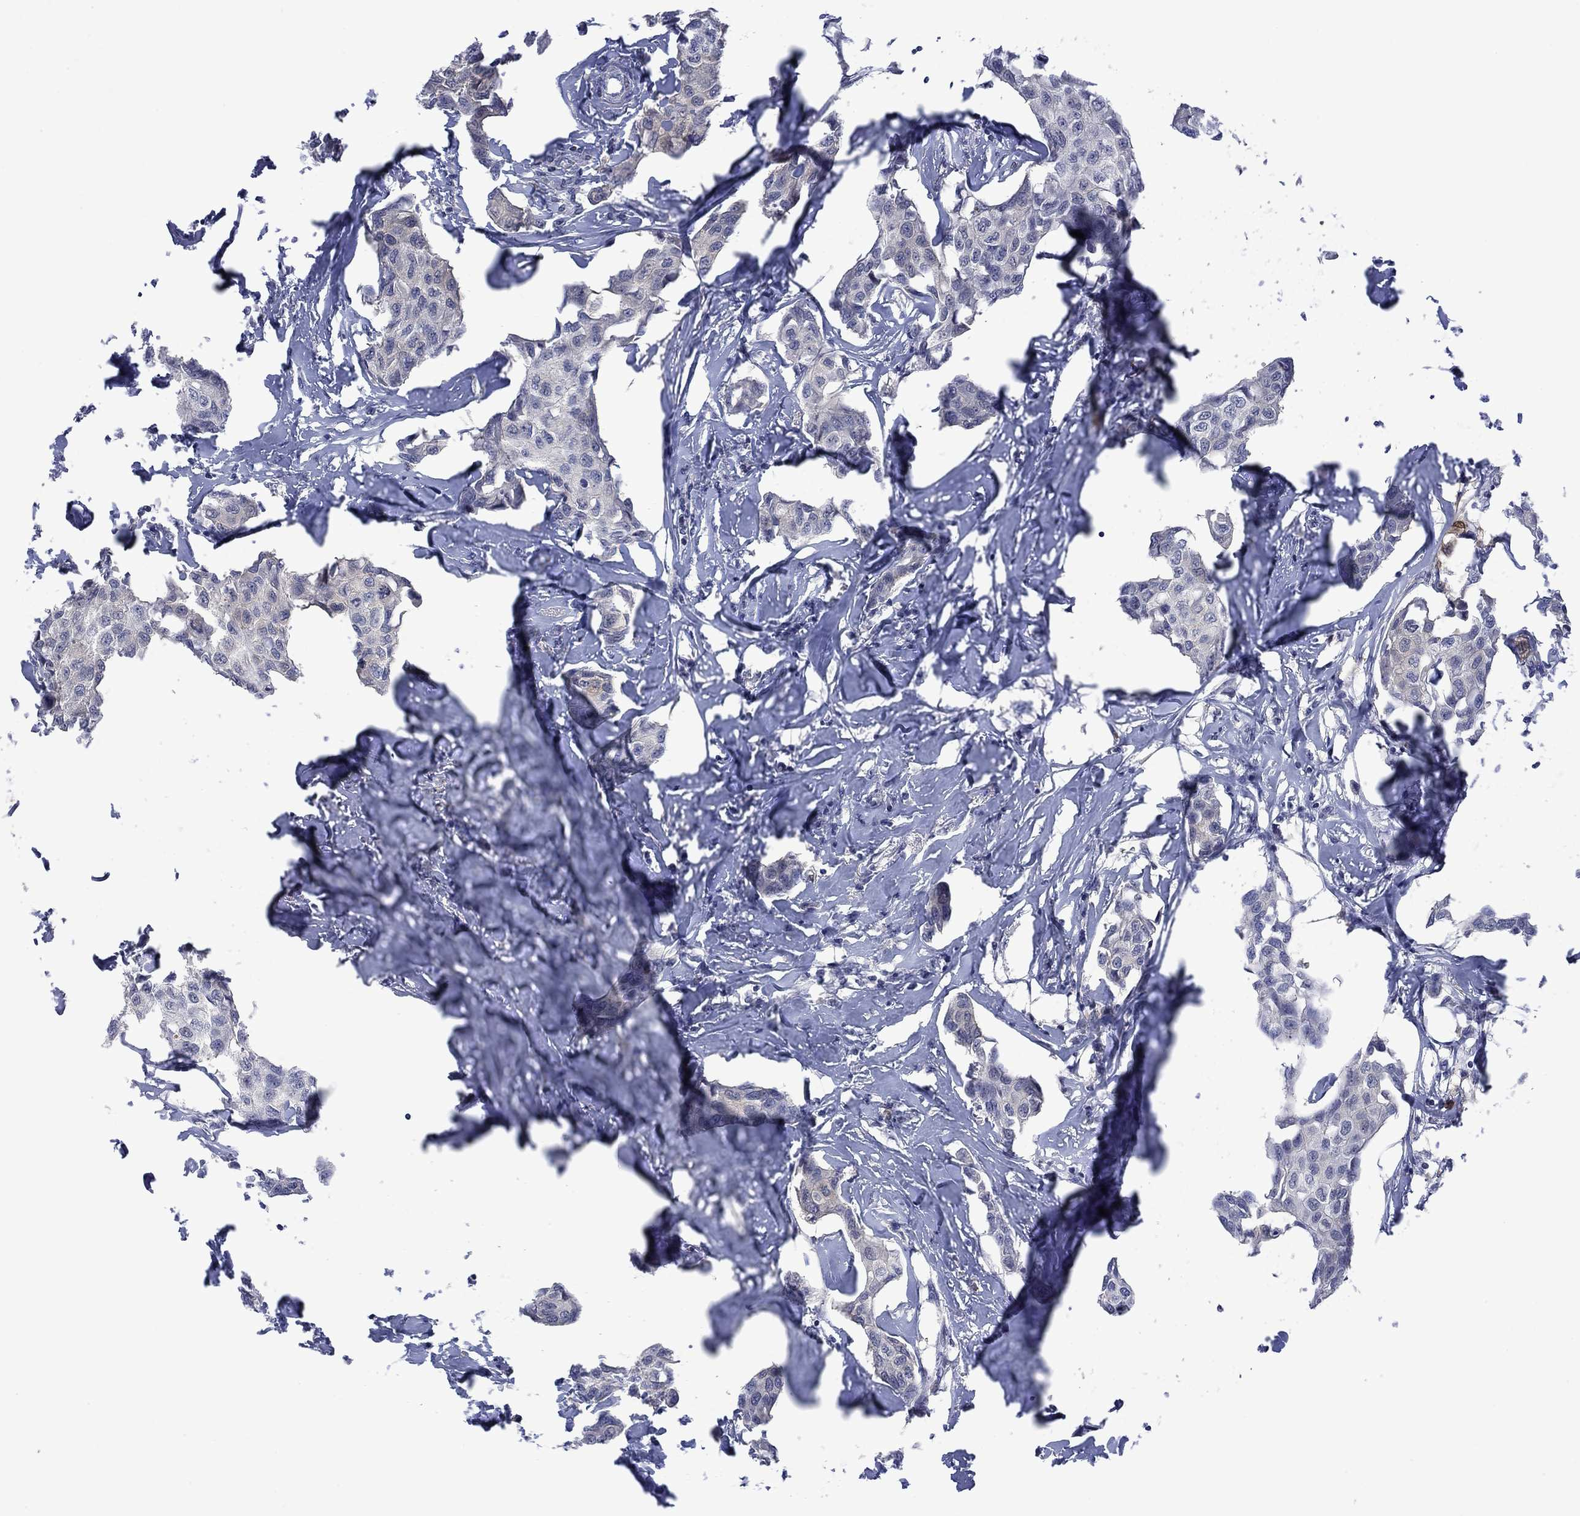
{"staining": {"intensity": "negative", "quantity": "none", "location": "none"}, "tissue": "breast cancer", "cell_type": "Tumor cells", "image_type": "cancer", "snomed": [{"axis": "morphology", "description": "Duct carcinoma"}, {"axis": "topography", "description": "Breast"}], "caption": "Immunohistochemistry of breast cancer (intraductal carcinoma) displays no expression in tumor cells. Brightfield microscopy of IHC stained with DAB (brown) and hematoxylin (blue), captured at high magnification.", "gene": "AGL", "patient": {"sex": "female", "age": 80}}